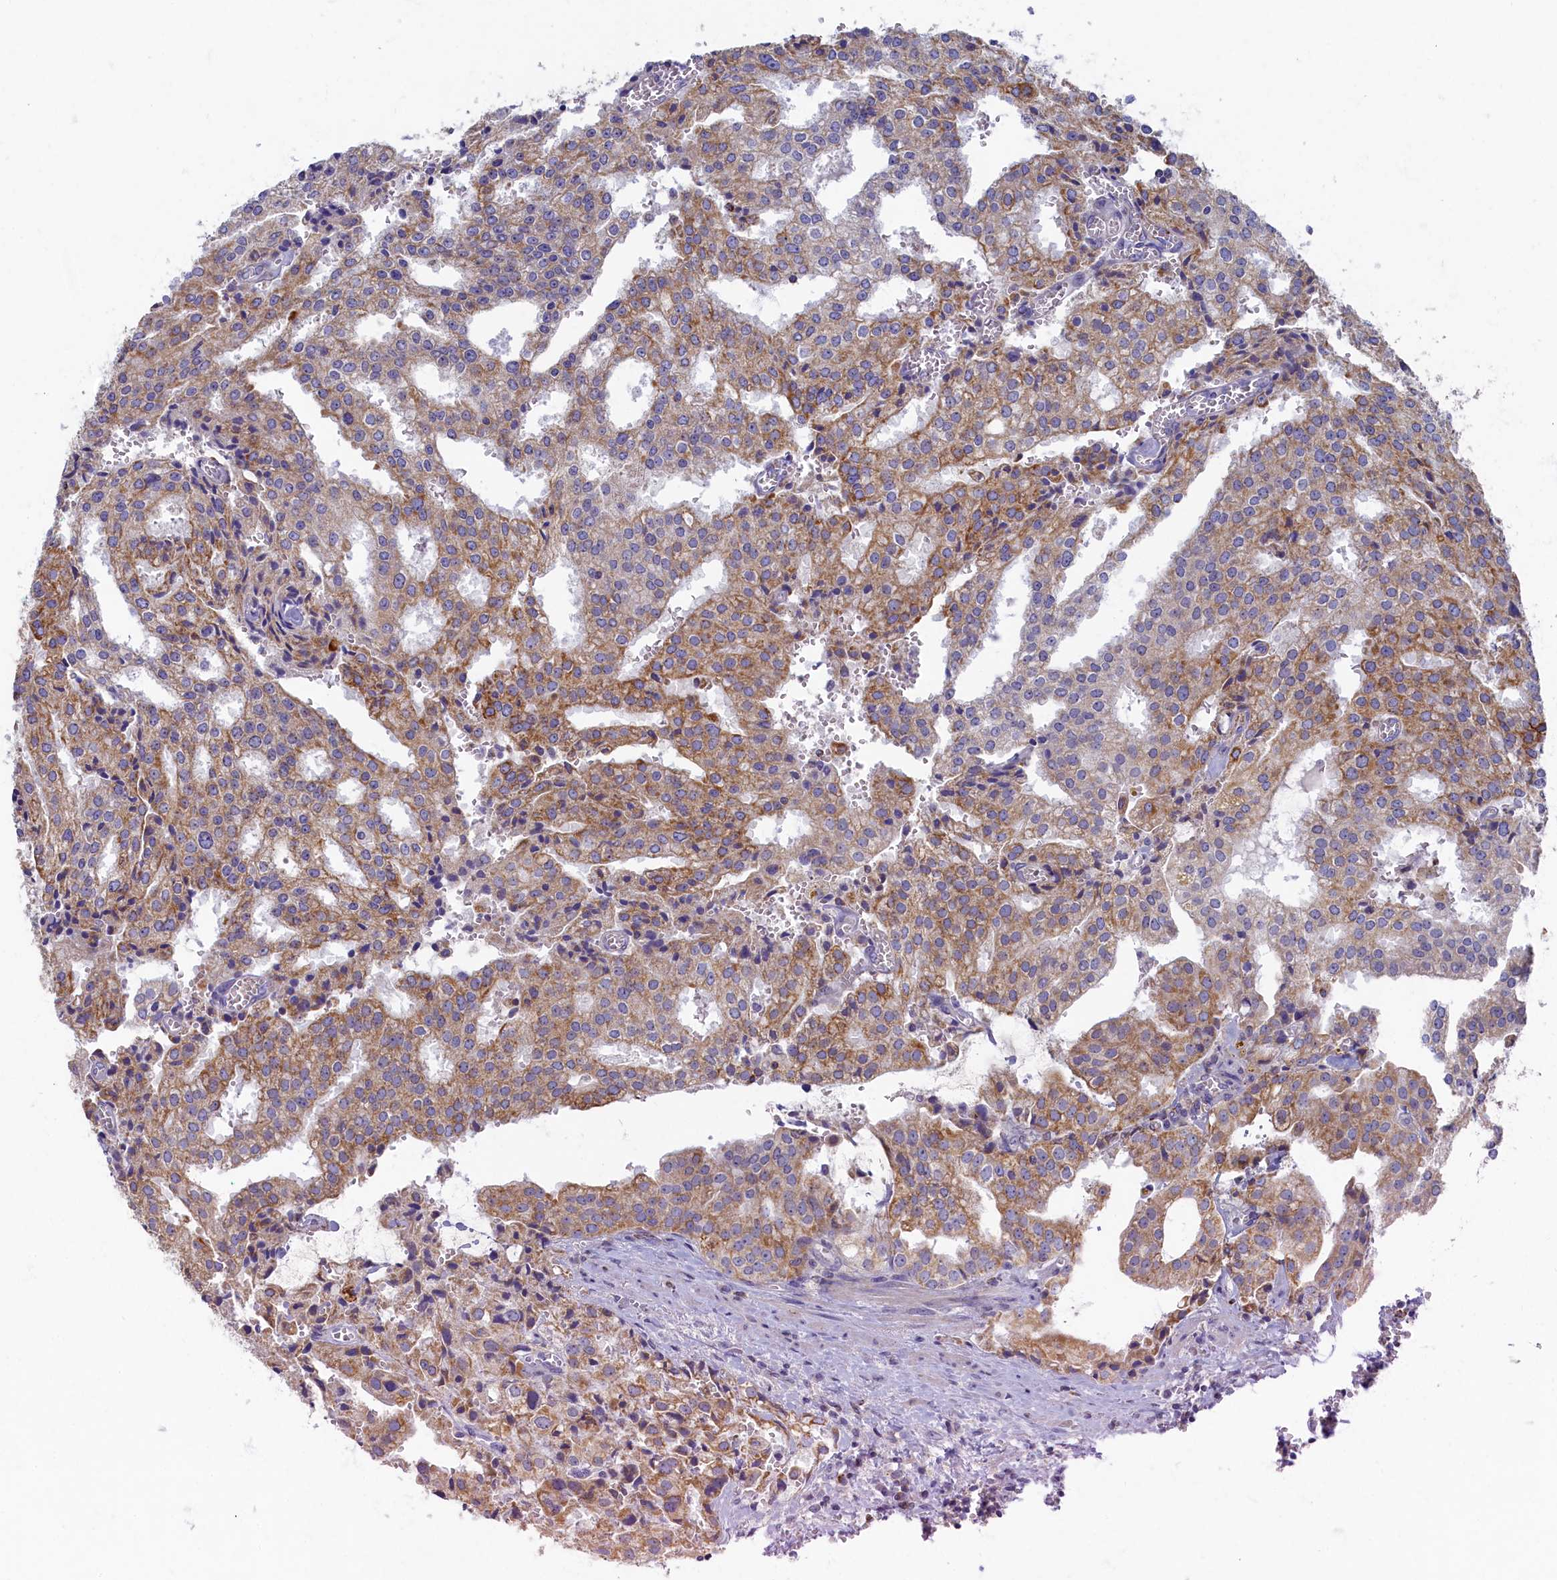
{"staining": {"intensity": "moderate", "quantity": "25%-75%", "location": "cytoplasmic/membranous"}, "tissue": "prostate cancer", "cell_type": "Tumor cells", "image_type": "cancer", "snomed": [{"axis": "morphology", "description": "Adenocarcinoma, High grade"}, {"axis": "topography", "description": "Prostate"}], "caption": "About 25%-75% of tumor cells in human prostate high-grade adenocarcinoma reveal moderate cytoplasmic/membranous protein positivity as visualized by brown immunohistochemical staining.", "gene": "OCIAD2", "patient": {"sex": "male", "age": 68}}